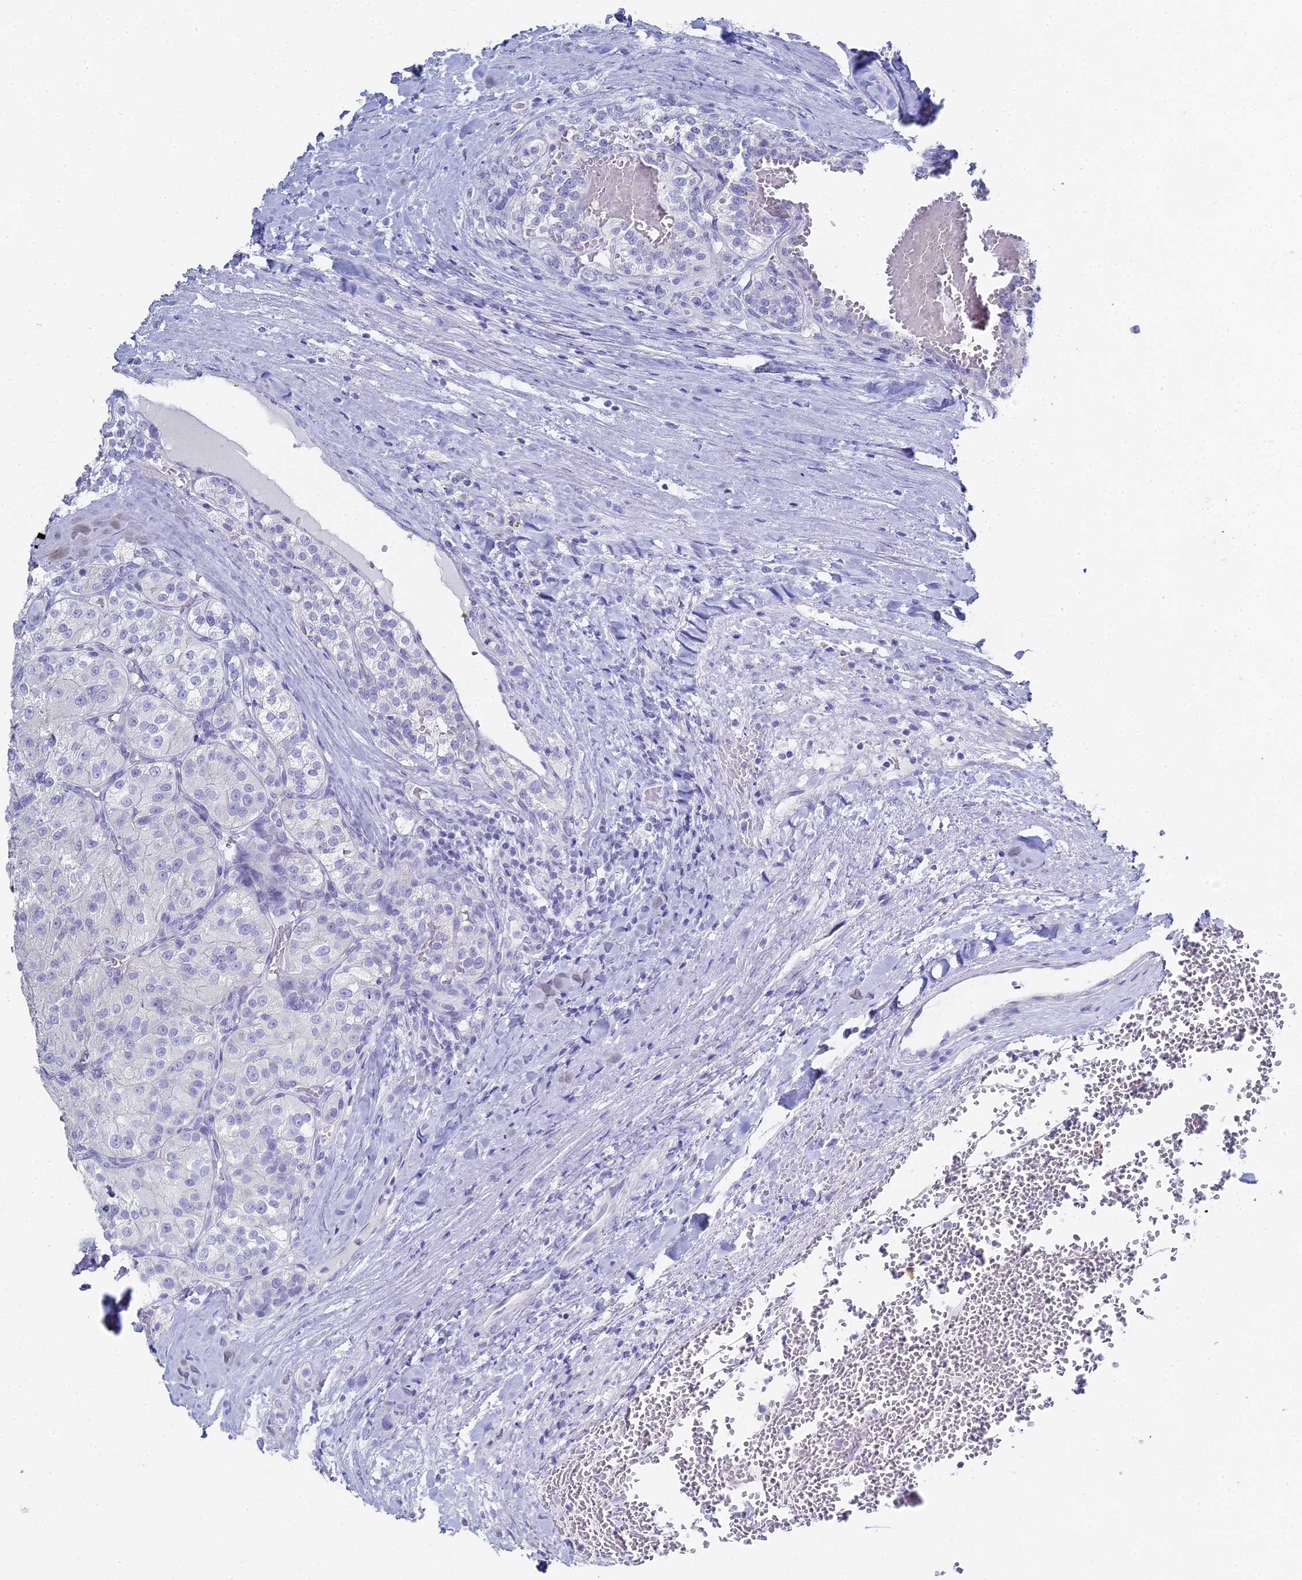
{"staining": {"intensity": "negative", "quantity": "none", "location": "none"}, "tissue": "renal cancer", "cell_type": "Tumor cells", "image_type": "cancer", "snomed": [{"axis": "morphology", "description": "Adenocarcinoma, NOS"}, {"axis": "topography", "description": "Kidney"}], "caption": "This histopathology image is of renal adenocarcinoma stained with immunohistochemistry to label a protein in brown with the nuclei are counter-stained blue. There is no expression in tumor cells.", "gene": "ALPP", "patient": {"sex": "female", "age": 63}}